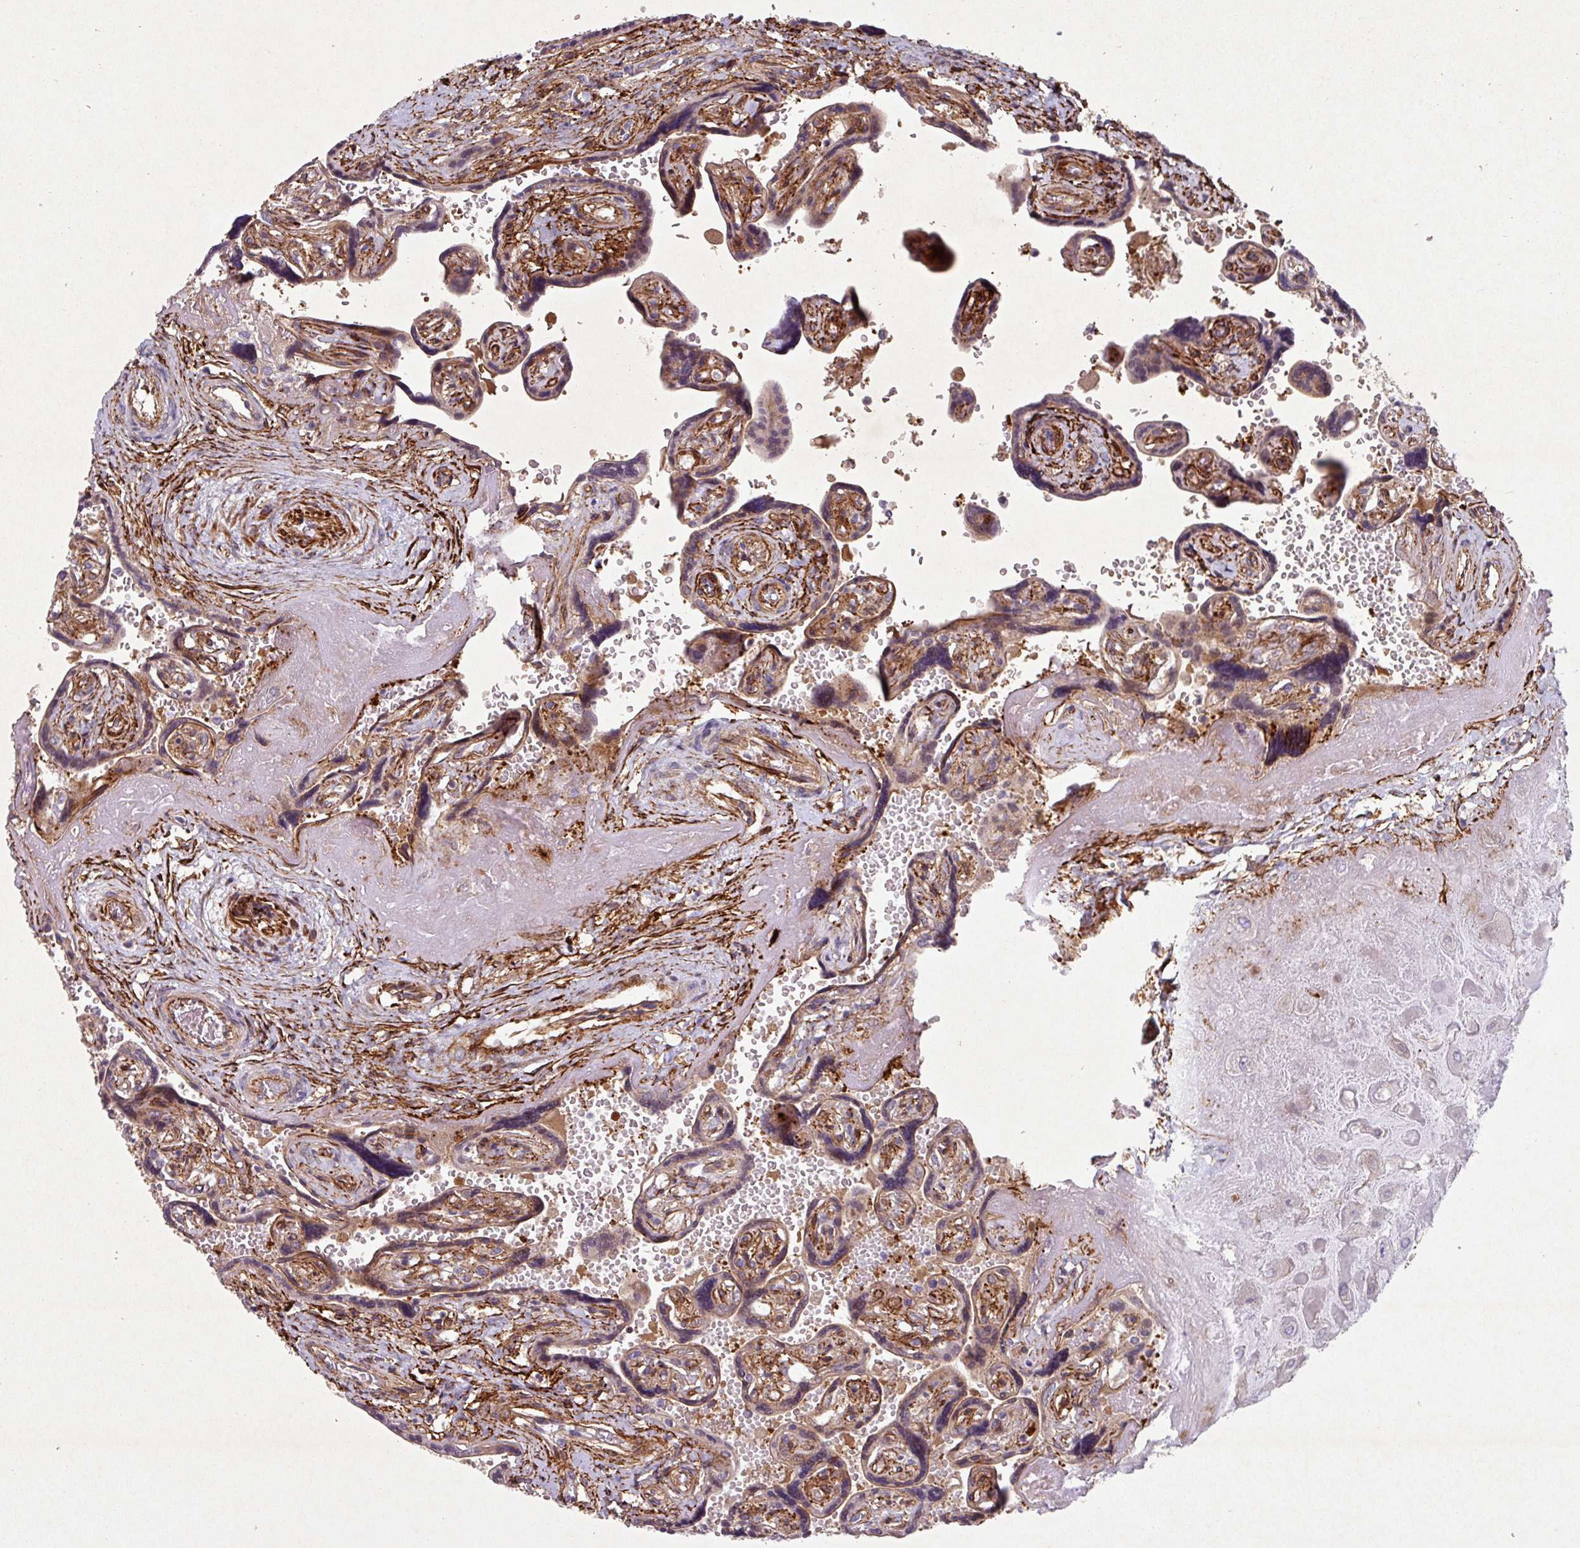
{"staining": {"intensity": "moderate", "quantity": ">75%", "location": "cytoplasmic/membranous"}, "tissue": "placenta", "cell_type": "Trophoblastic cells", "image_type": "normal", "snomed": [{"axis": "morphology", "description": "Normal tissue, NOS"}, {"axis": "topography", "description": "Placenta"}], "caption": "Immunohistochemistry of benign human placenta exhibits medium levels of moderate cytoplasmic/membranous positivity in about >75% of trophoblastic cells. (Brightfield microscopy of DAB IHC at high magnification).", "gene": "ATP2C2", "patient": {"sex": "female", "age": 32}}